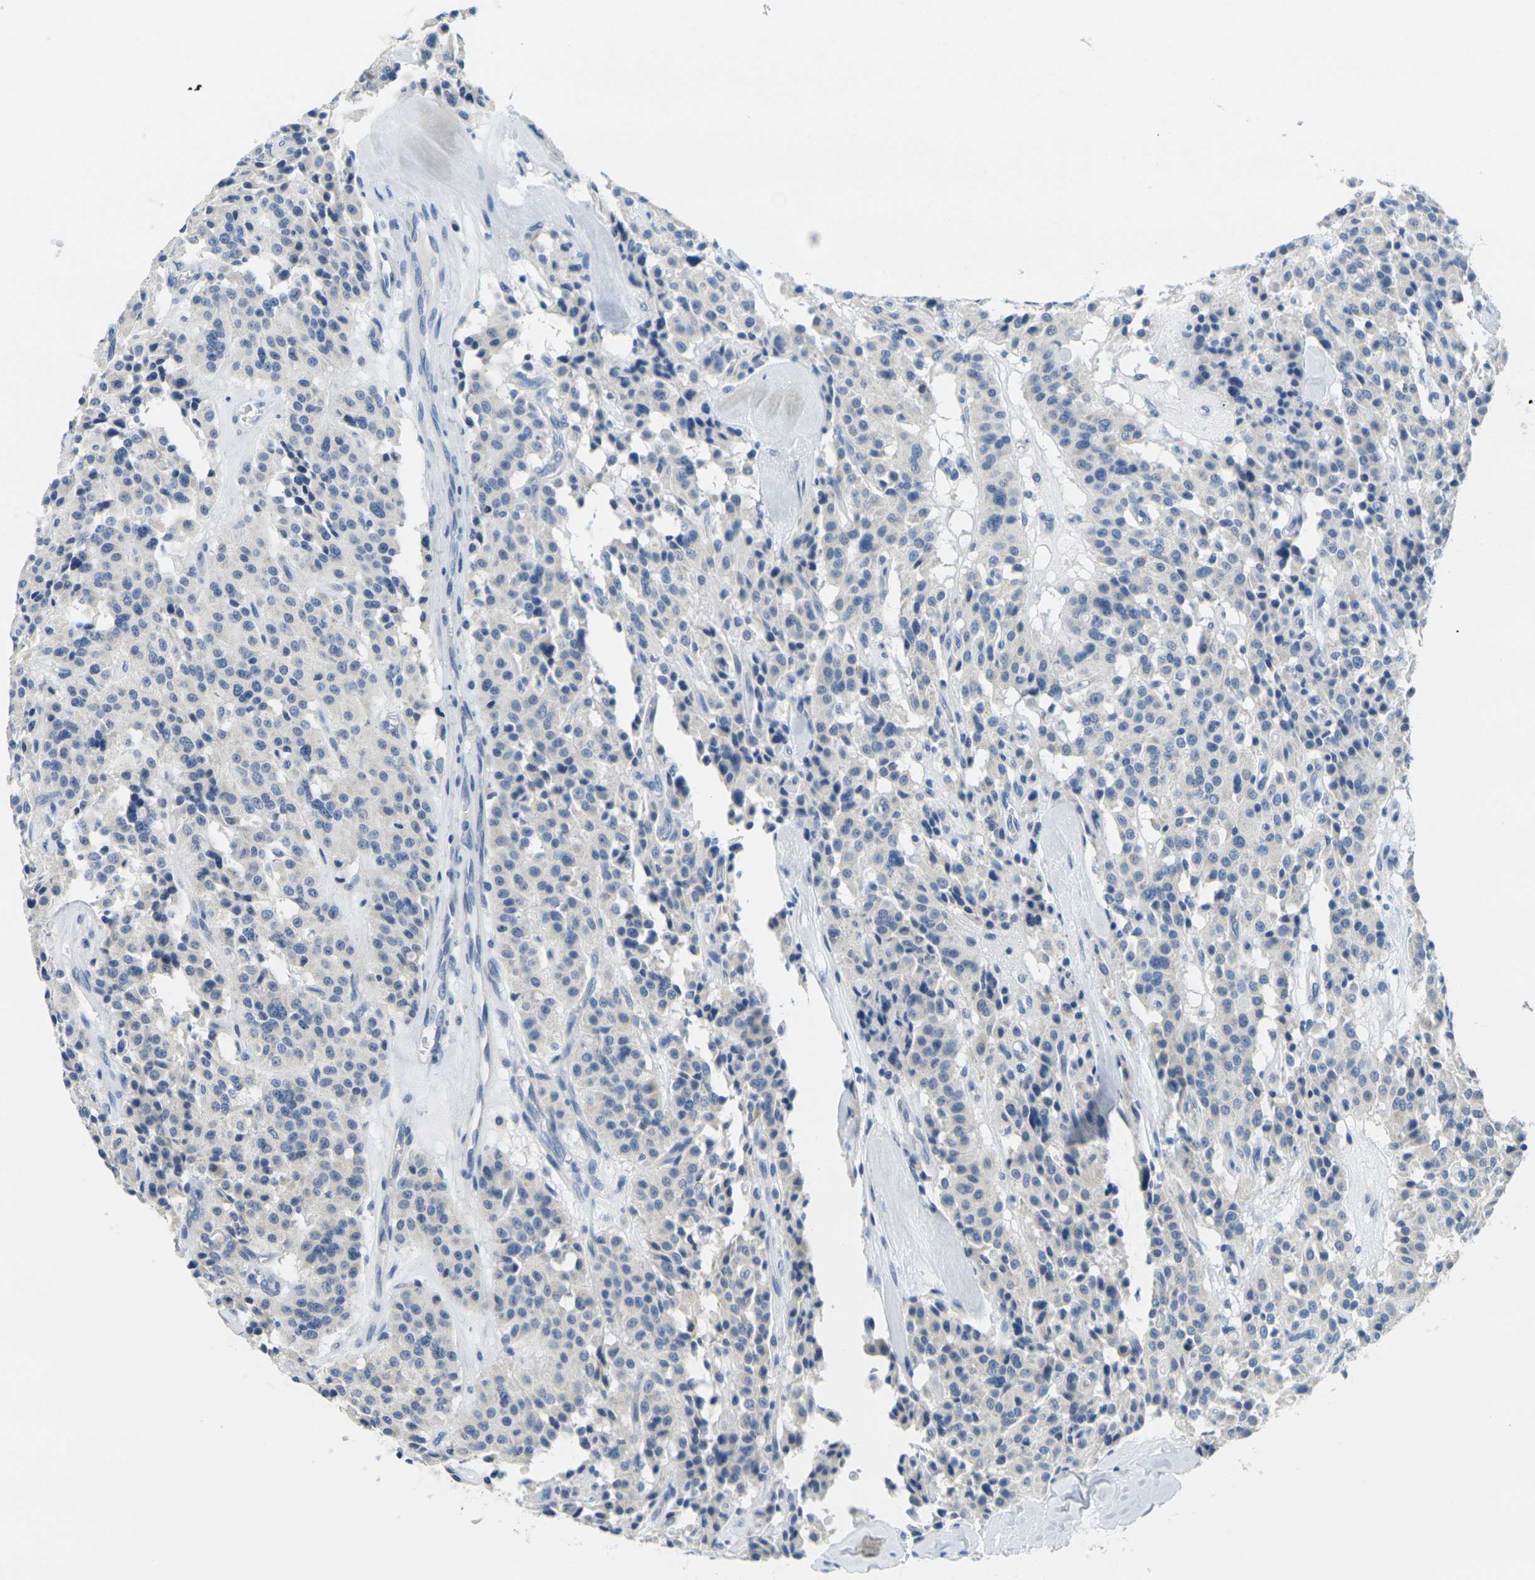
{"staining": {"intensity": "negative", "quantity": "none", "location": "none"}, "tissue": "carcinoid", "cell_type": "Tumor cells", "image_type": "cancer", "snomed": [{"axis": "morphology", "description": "Carcinoid, malignant, NOS"}, {"axis": "topography", "description": "Lung"}], "caption": "Photomicrograph shows no significant protein positivity in tumor cells of carcinoid. (DAB (3,3'-diaminobenzidine) IHC, high magnification).", "gene": "FAM3D", "patient": {"sex": "male", "age": 30}}